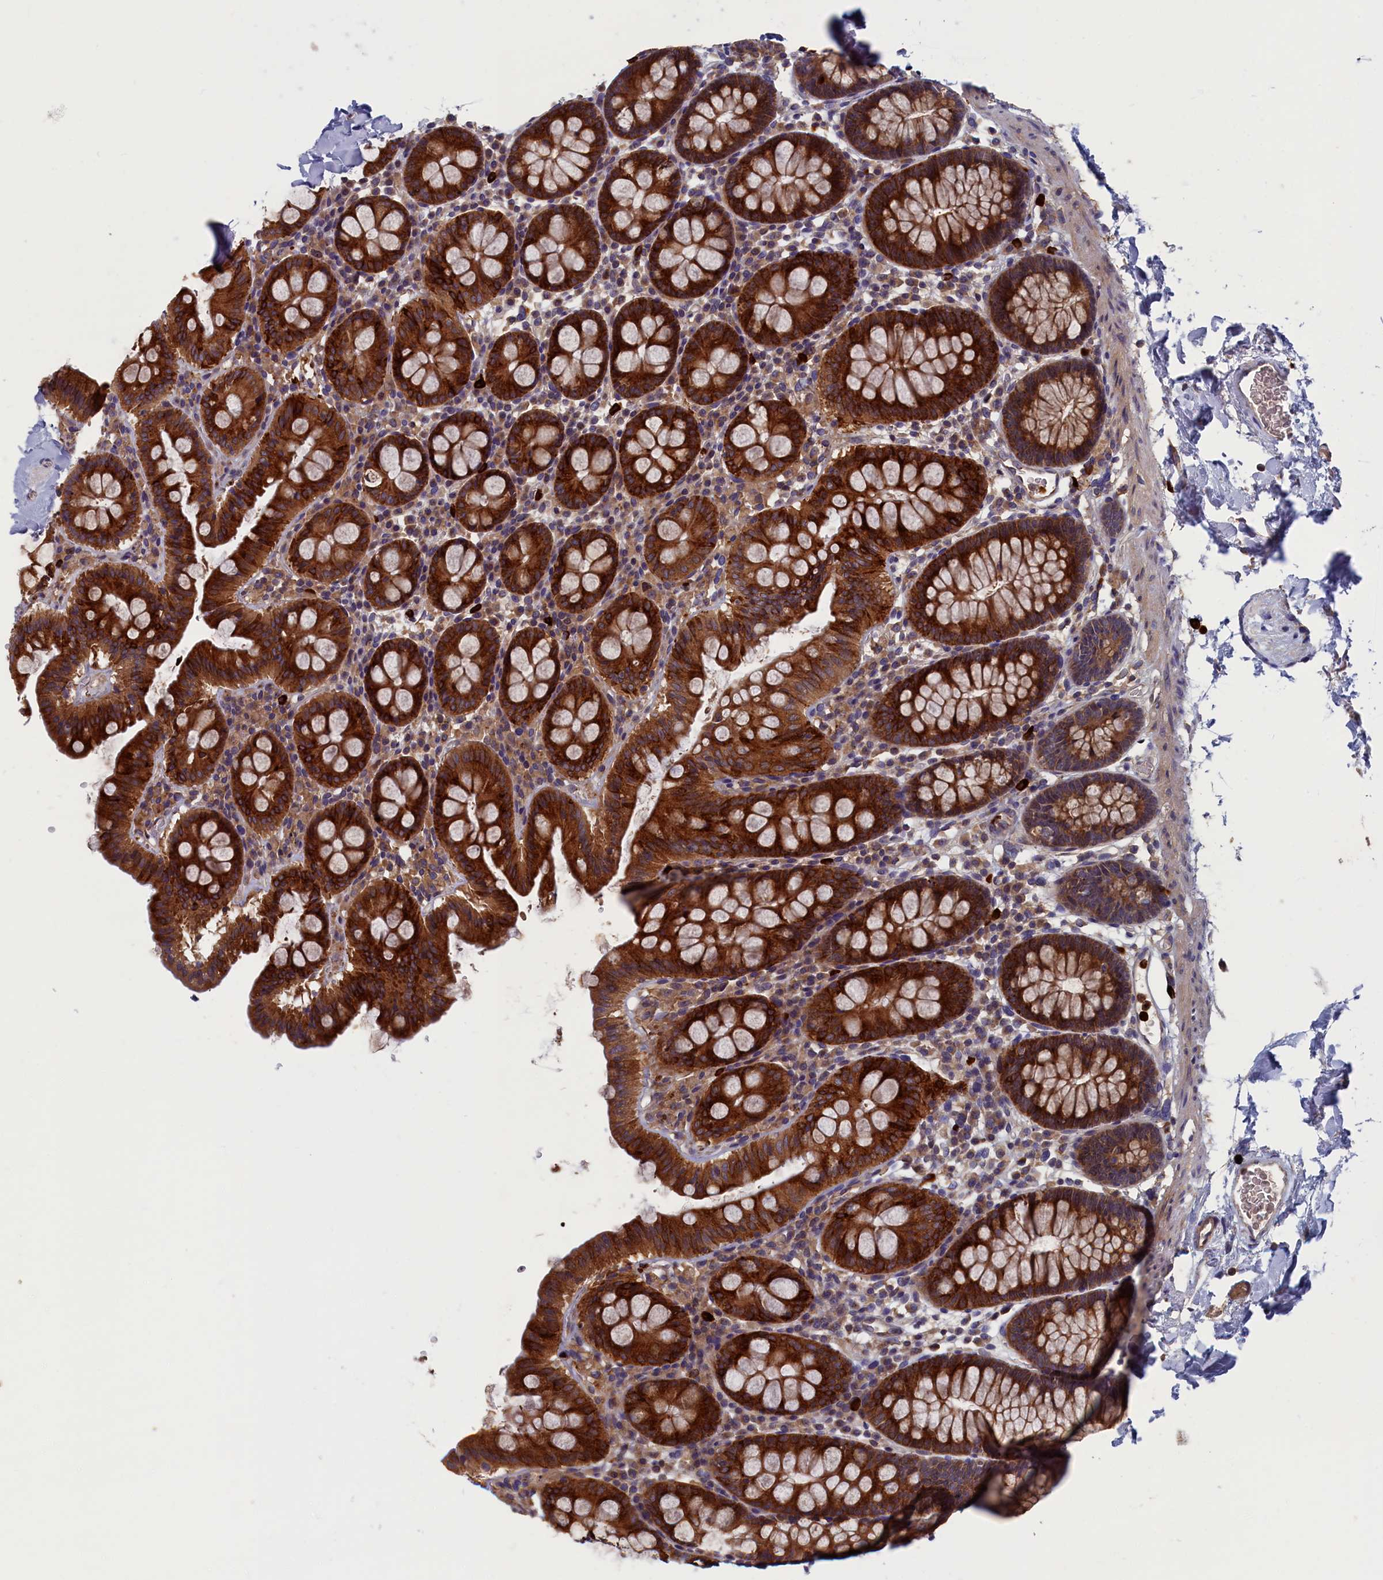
{"staining": {"intensity": "weak", "quantity": ">75%", "location": "cytoplasmic/membranous"}, "tissue": "colon", "cell_type": "Endothelial cells", "image_type": "normal", "snomed": [{"axis": "morphology", "description": "Normal tissue, NOS"}, {"axis": "topography", "description": "Colon"}], "caption": "Colon stained with immunohistochemistry exhibits weak cytoplasmic/membranous staining in approximately >75% of endothelial cells. (DAB IHC with brightfield microscopy, high magnification).", "gene": "TNK2", "patient": {"sex": "male", "age": 75}}